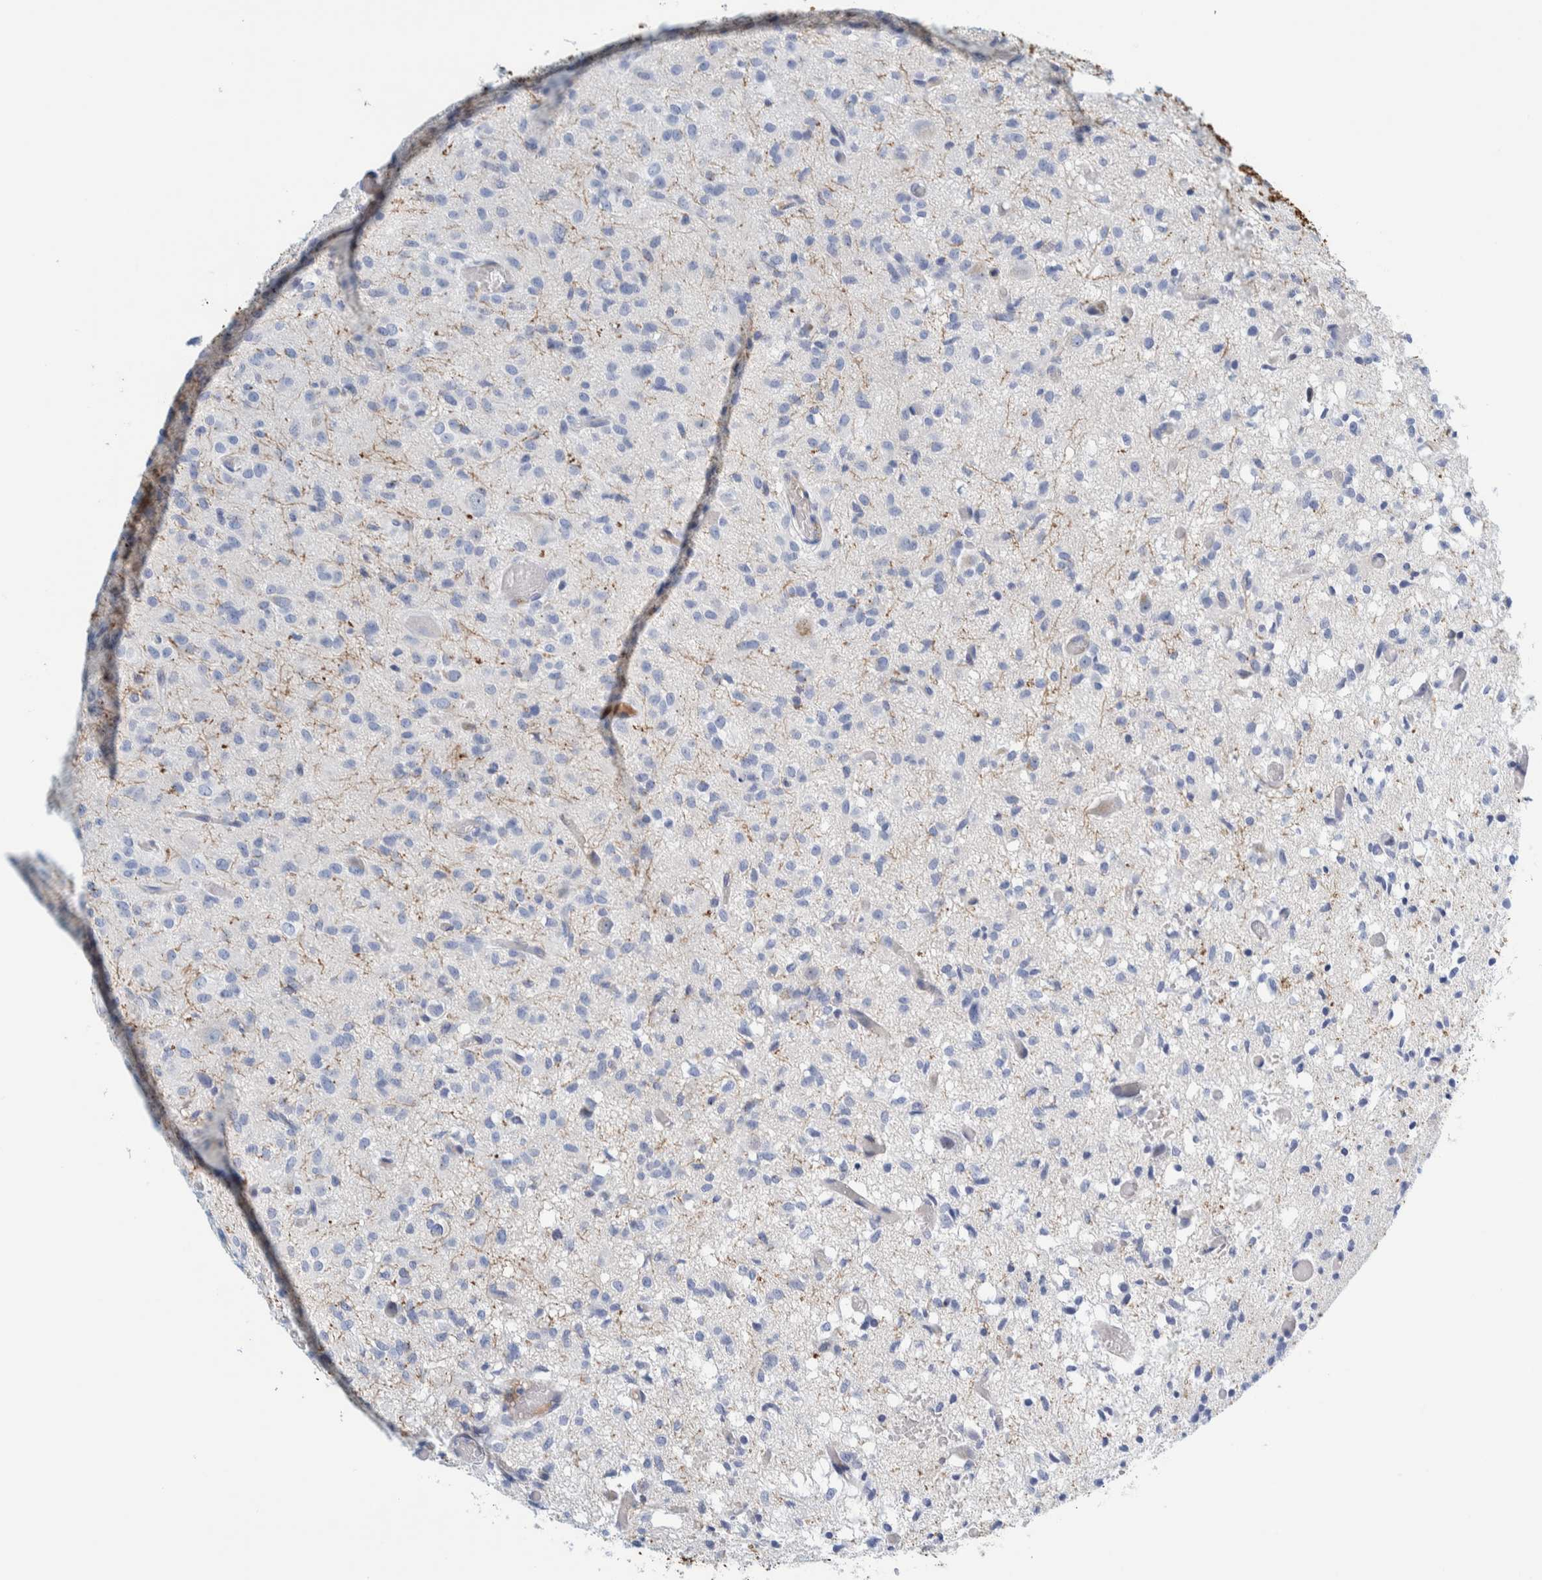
{"staining": {"intensity": "negative", "quantity": "none", "location": "none"}, "tissue": "glioma", "cell_type": "Tumor cells", "image_type": "cancer", "snomed": [{"axis": "morphology", "description": "Glioma, malignant, High grade"}, {"axis": "topography", "description": "Brain"}], "caption": "Tumor cells show no significant protein expression in high-grade glioma (malignant).", "gene": "MOG", "patient": {"sex": "female", "age": 59}}